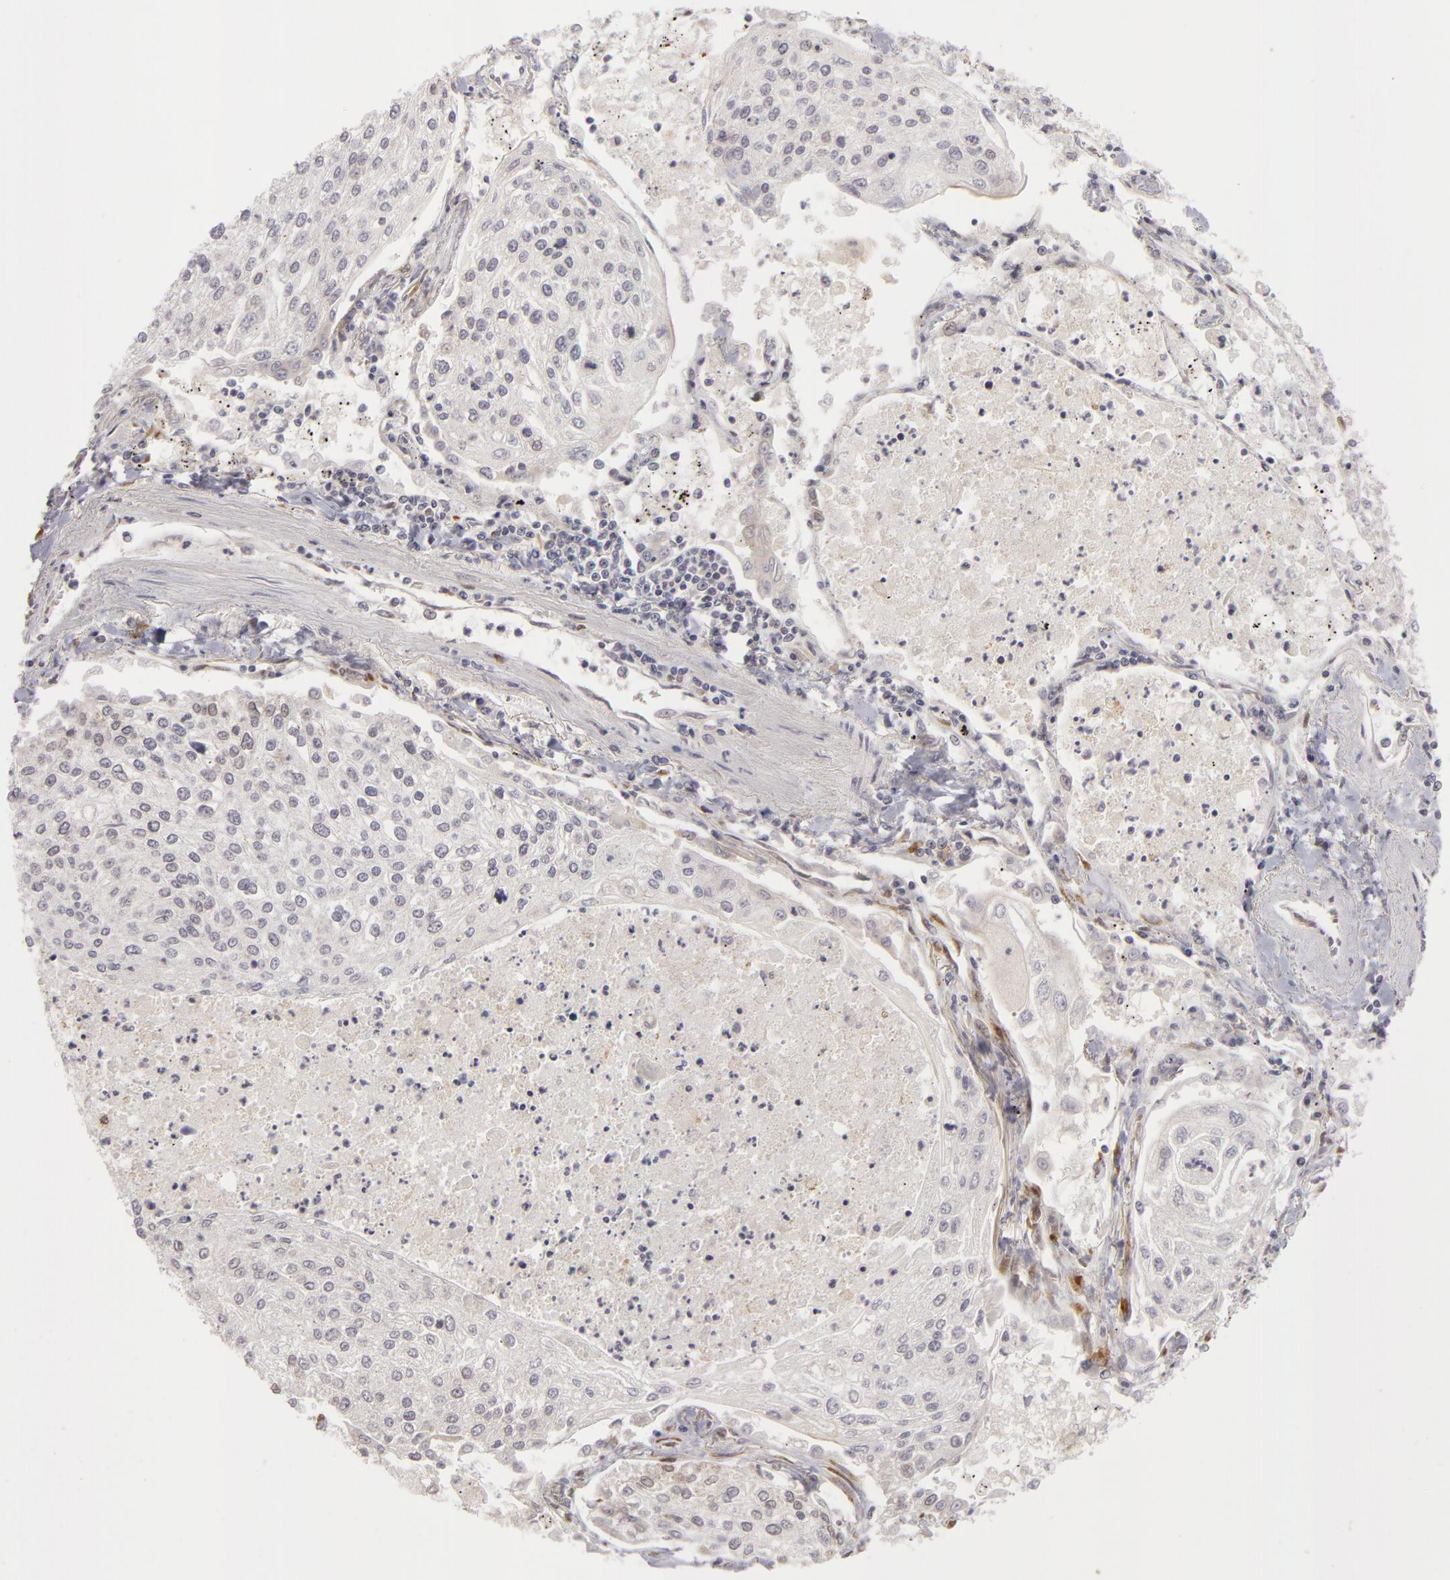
{"staining": {"intensity": "negative", "quantity": "none", "location": "none"}, "tissue": "lung cancer", "cell_type": "Tumor cells", "image_type": "cancer", "snomed": [{"axis": "morphology", "description": "Squamous cell carcinoma, NOS"}, {"axis": "topography", "description": "Lung"}], "caption": "Immunohistochemistry micrograph of human squamous cell carcinoma (lung) stained for a protein (brown), which demonstrates no positivity in tumor cells.", "gene": "ZNF133", "patient": {"sex": "male", "age": 75}}